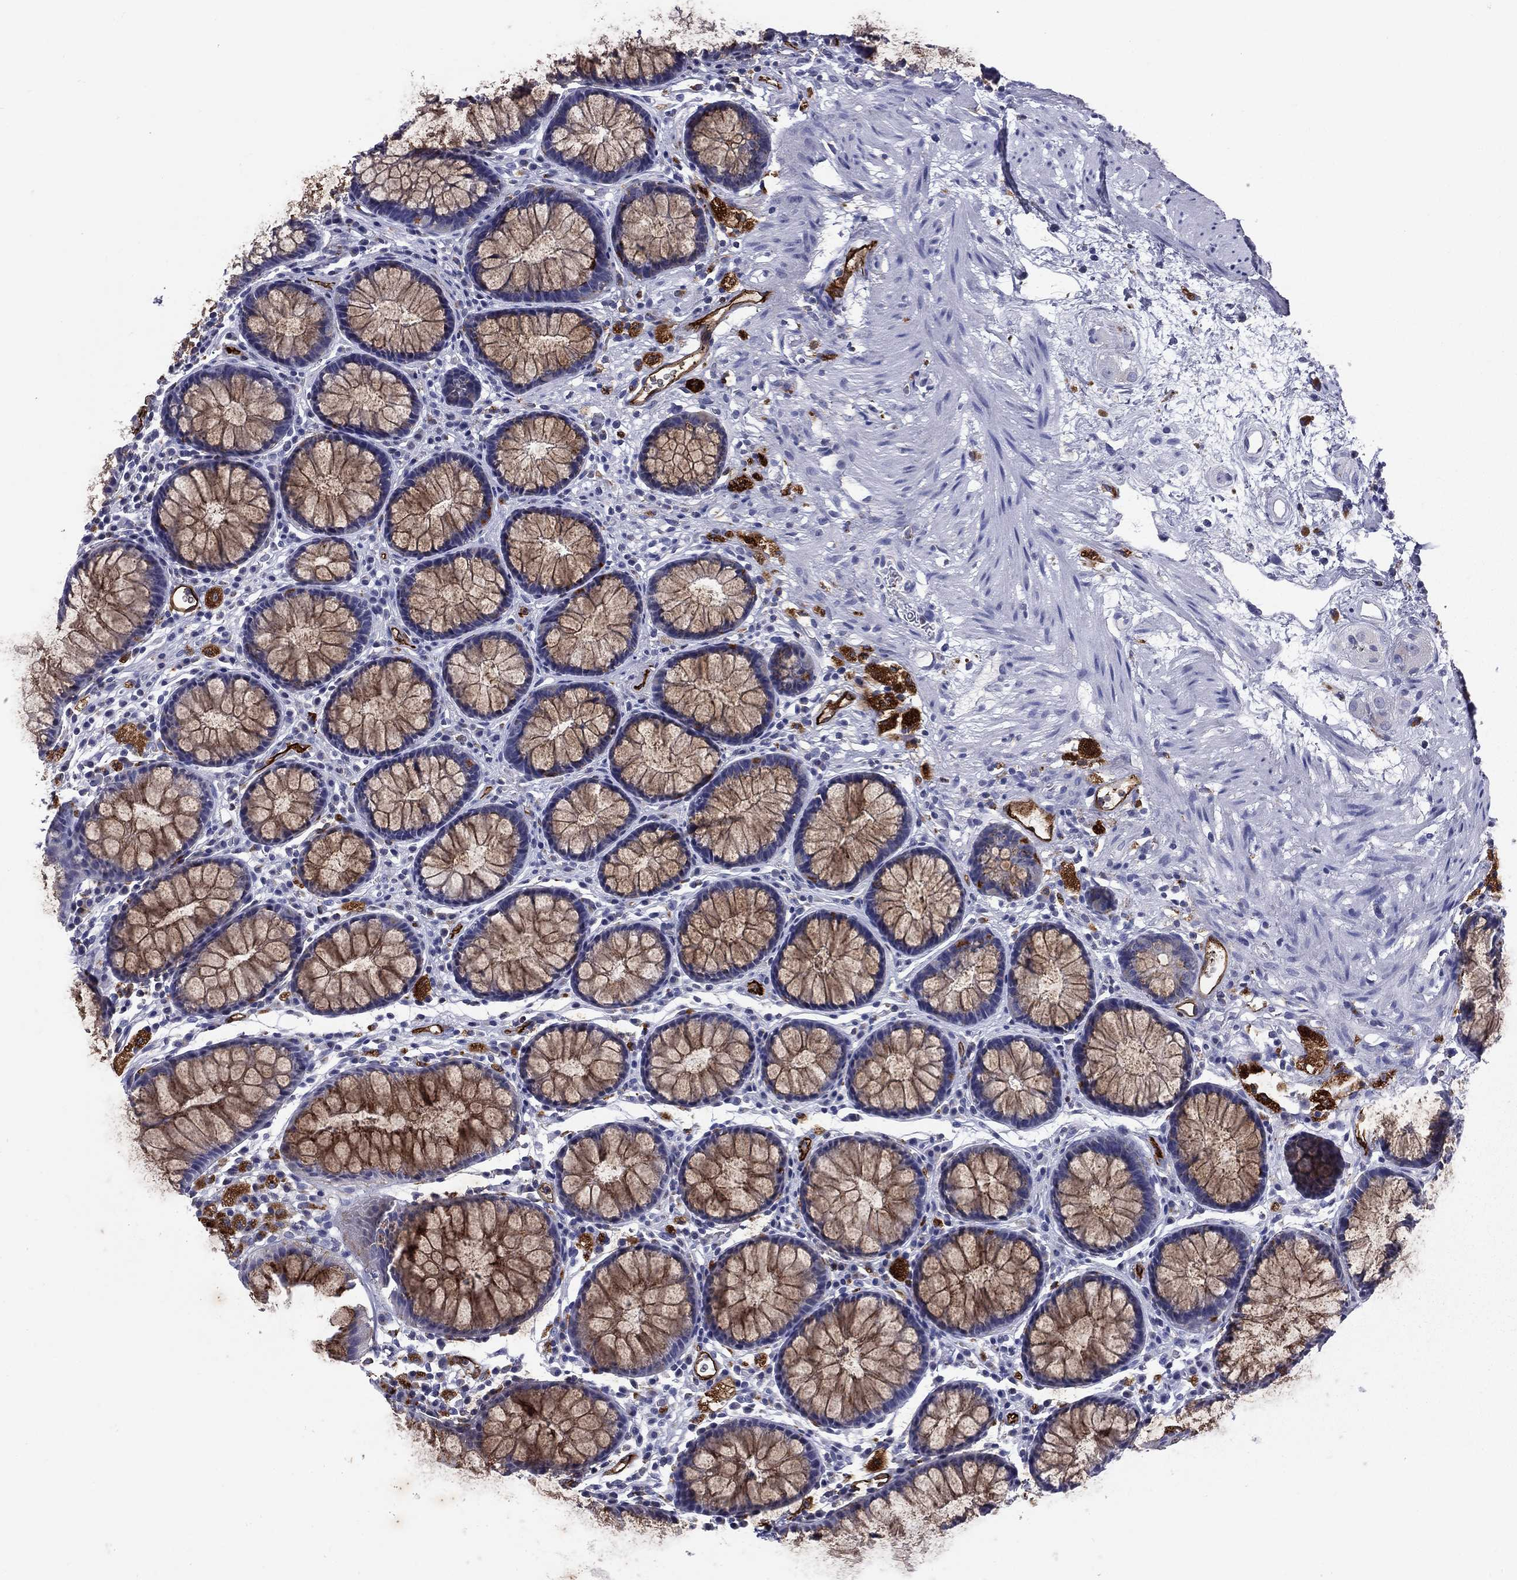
{"staining": {"intensity": "moderate", "quantity": "25%-75%", "location": "cytoplasmic/membranous"}, "tissue": "rectum", "cell_type": "Glandular cells", "image_type": "normal", "snomed": [{"axis": "morphology", "description": "Normal tissue, NOS"}, {"axis": "topography", "description": "Rectum"}], "caption": "Brown immunohistochemical staining in normal rectum demonstrates moderate cytoplasmic/membranous positivity in approximately 25%-75% of glandular cells. The protein of interest is shown in brown color, while the nuclei are stained blue.", "gene": "MADCAM1", "patient": {"sex": "female", "age": 68}}